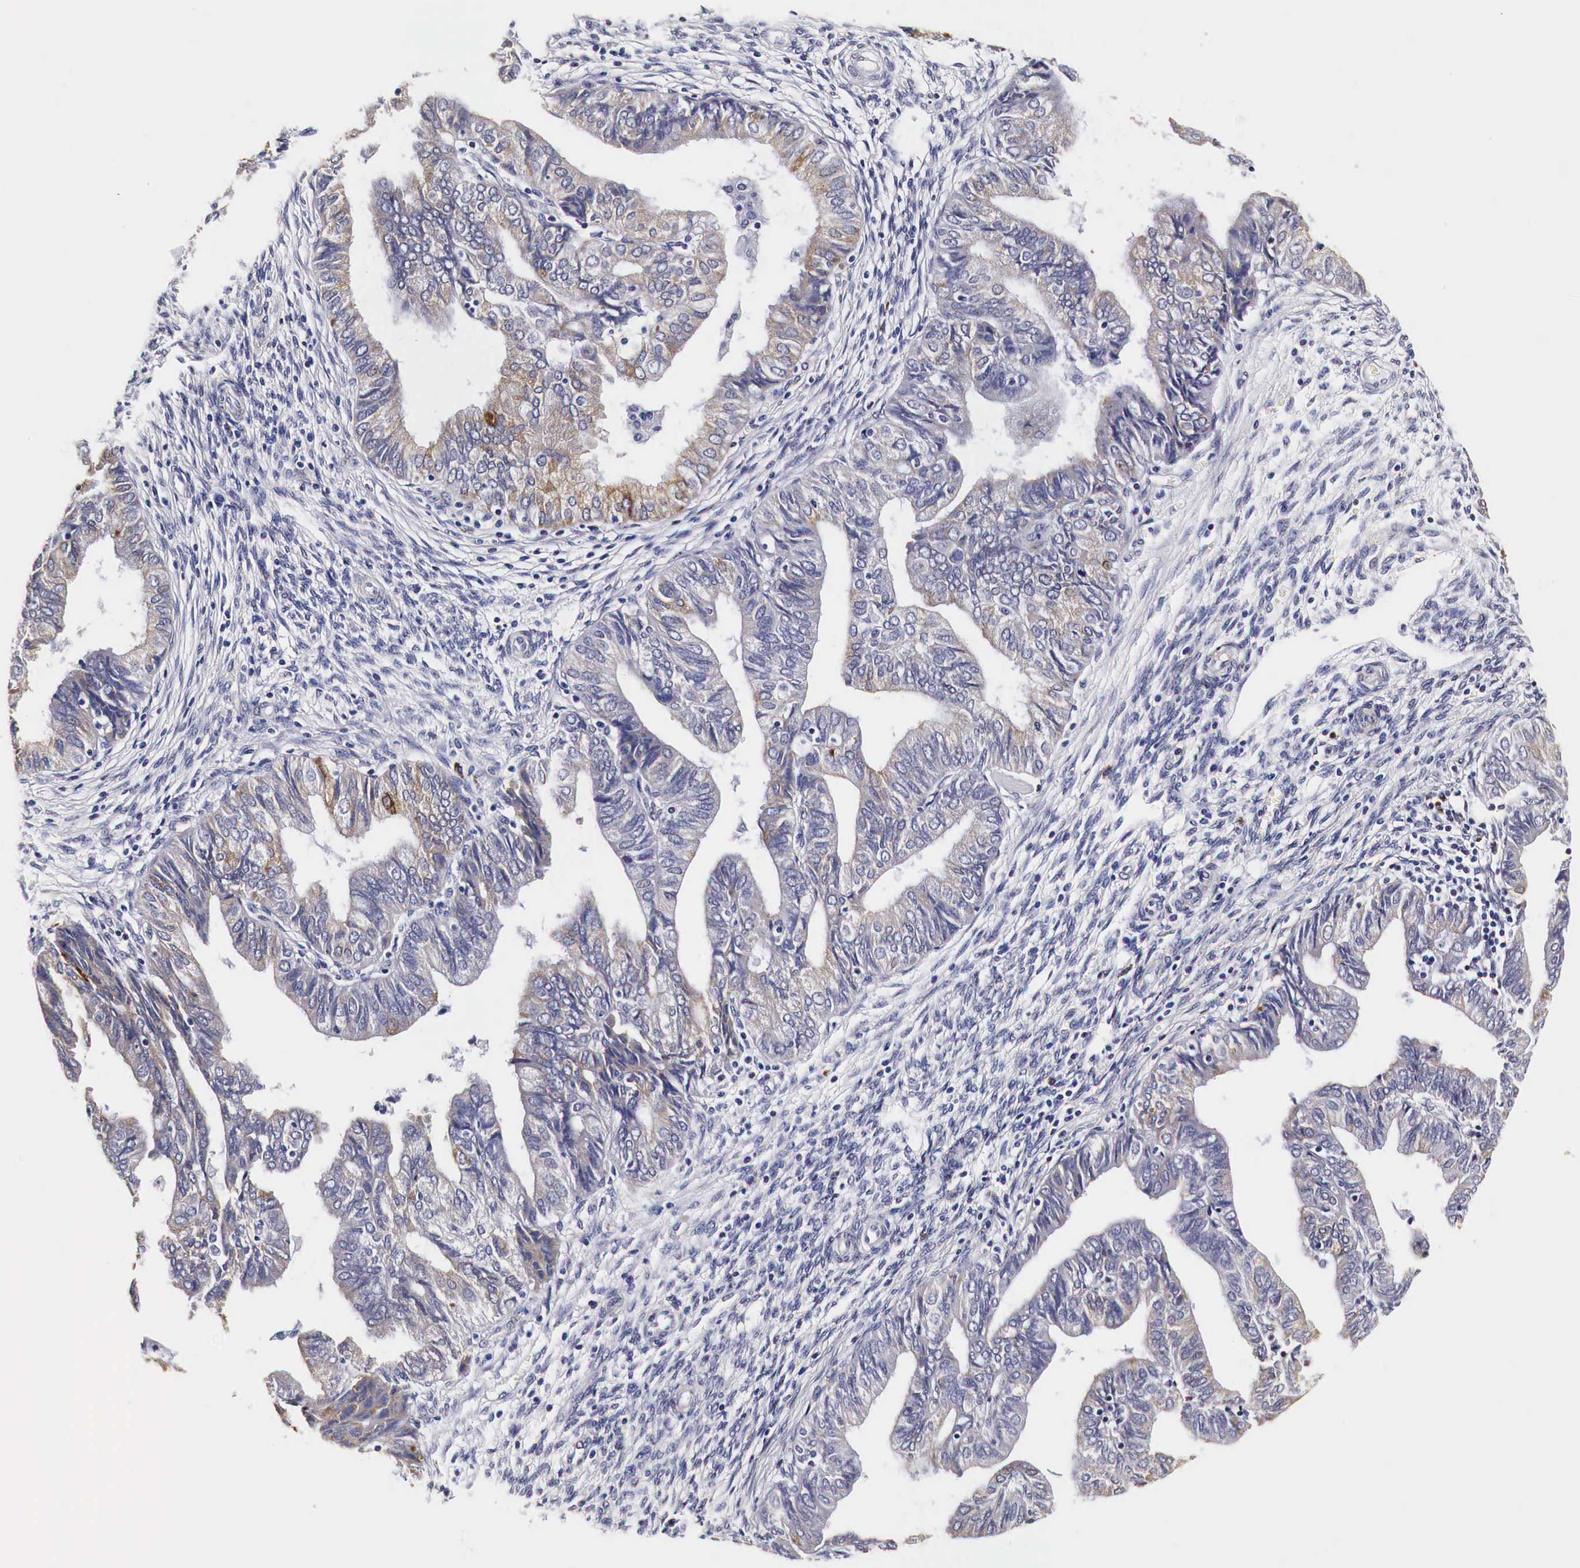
{"staining": {"intensity": "weak", "quantity": ">75%", "location": "cytoplasmic/membranous"}, "tissue": "endometrial cancer", "cell_type": "Tumor cells", "image_type": "cancer", "snomed": [{"axis": "morphology", "description": "Adenocarcinoma, NOS"}, {"axis": "topography", "description": "Endometrium"}], "caption": "Protein staining of adenocarcinoma (endometrial) tissue reveals weak cytoplasmic/membranous expression in approximately >75% of tumor cells.", "gene": "CKAP4", "patient": {"sex": "female", "age": 51}}